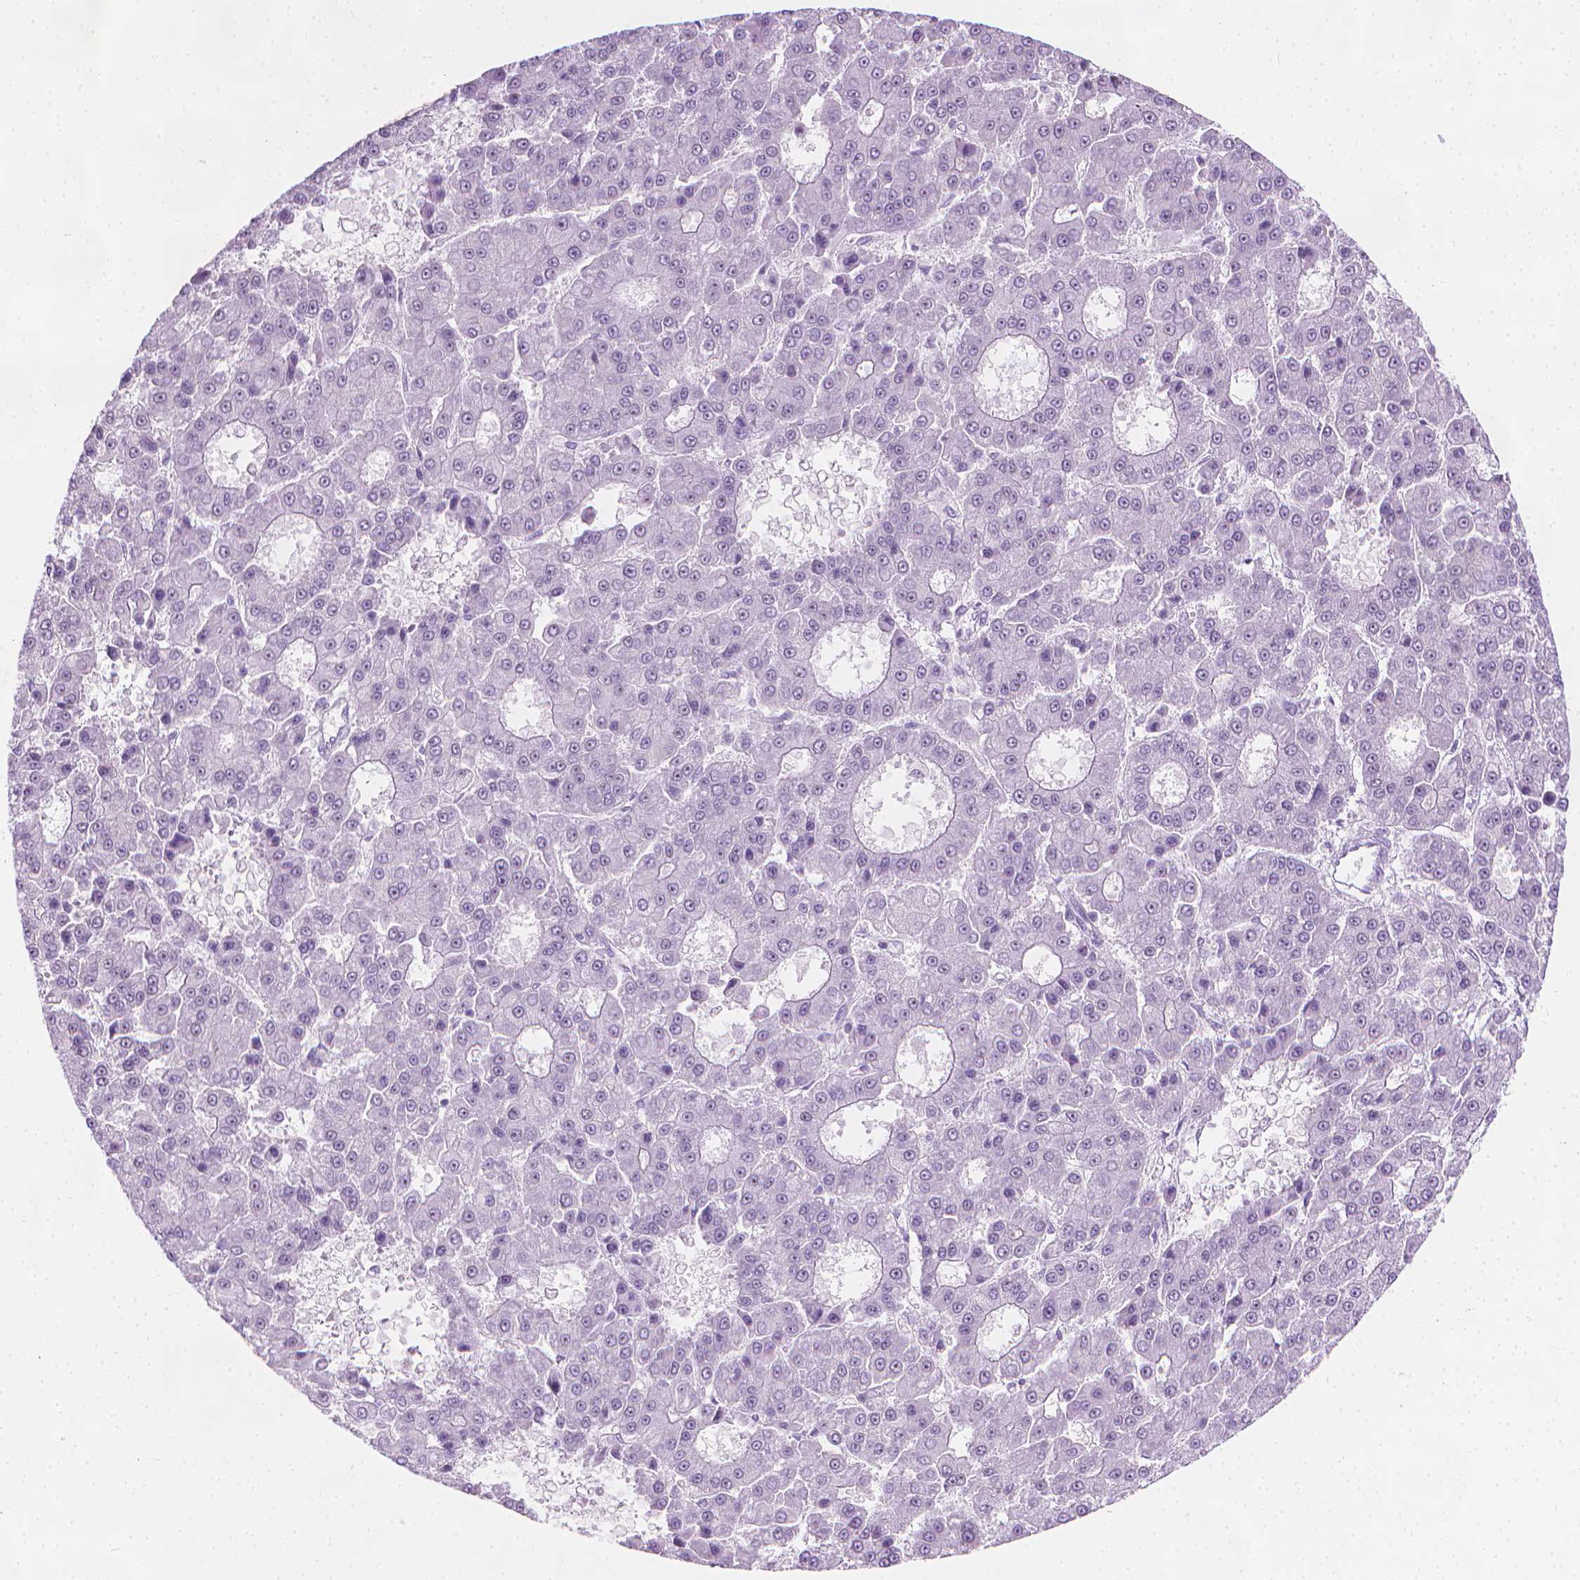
{"staining": {"intensity": "negative", "quantity": "none", "location": "none"}, "tissue": "liver cancer", "cell_type": "Tumor cells", "image_type": "cancer", "snomed": [{"axis": "morphology", "description": "Carcinoma, Hepatocellular, NOS"}, {"axis": "topography", "description": "Liver"}], "caption": "Liver cancer (hepatocellular carcinoma) was stained to show a protein in brown. There is no significant expression in tumor cells.", "gene": "NOL7", "patient": {"sex": "male", "age": 70}}